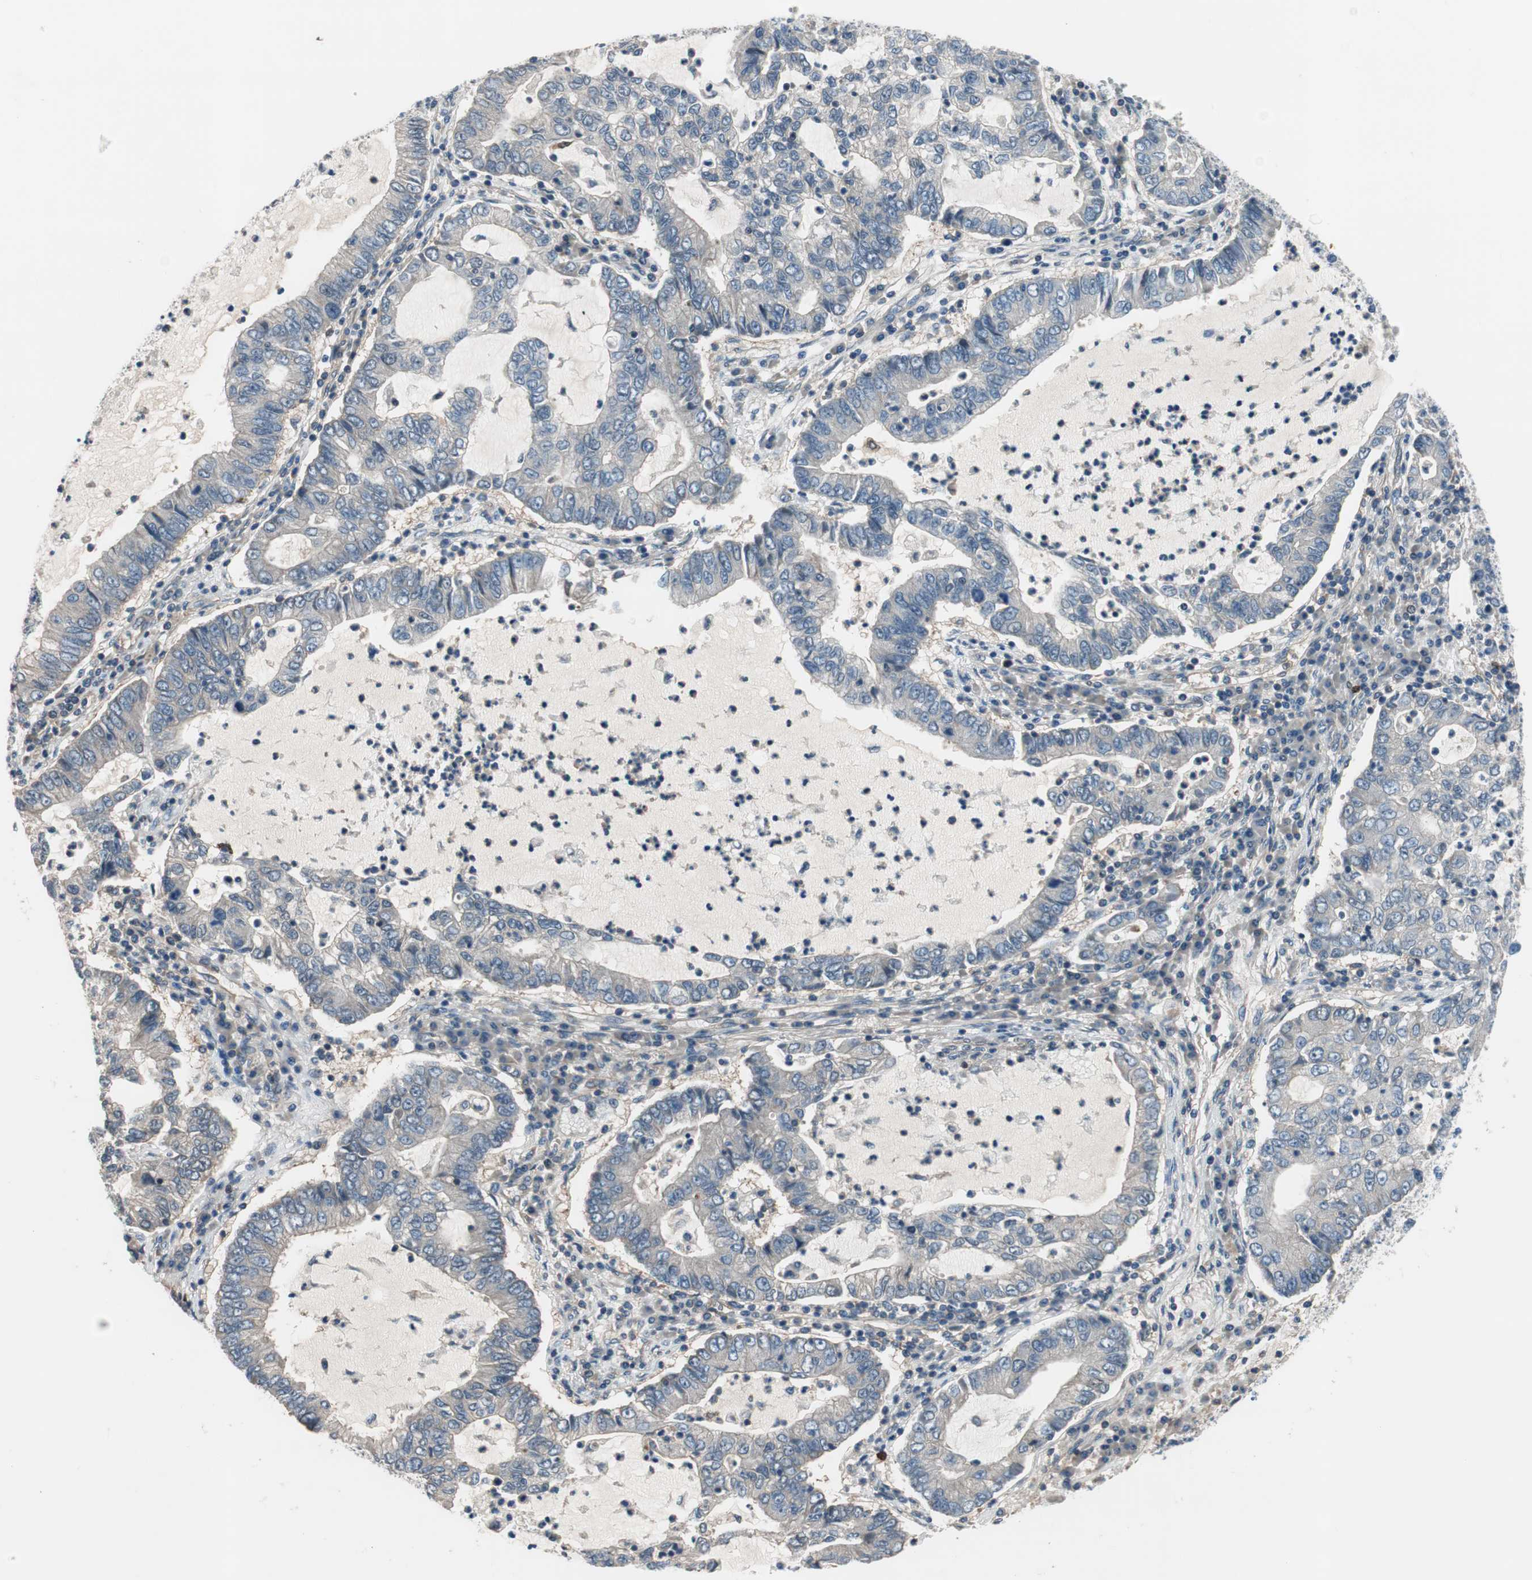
{"staining": {"intensity": "negative", "quantity": "none", "location": "none"}, "tissue": "lung cancer", "cell_type": "Tumor cells", "image_type": "cancer", "snomed": [{"axis": "morphology", "description": "Adenocarcinoma, NOS"}, {"axis": "topography", "description": "Lung"}], "caption": "A histopathology image of human lung adenocarcinoma is negative for staining in tumor cells. (Immunohistochemistry (ihc), brightfield microscopy, high magnification).", "gene": "CALML3", "patient": {"sex": "female", "age": 51}}